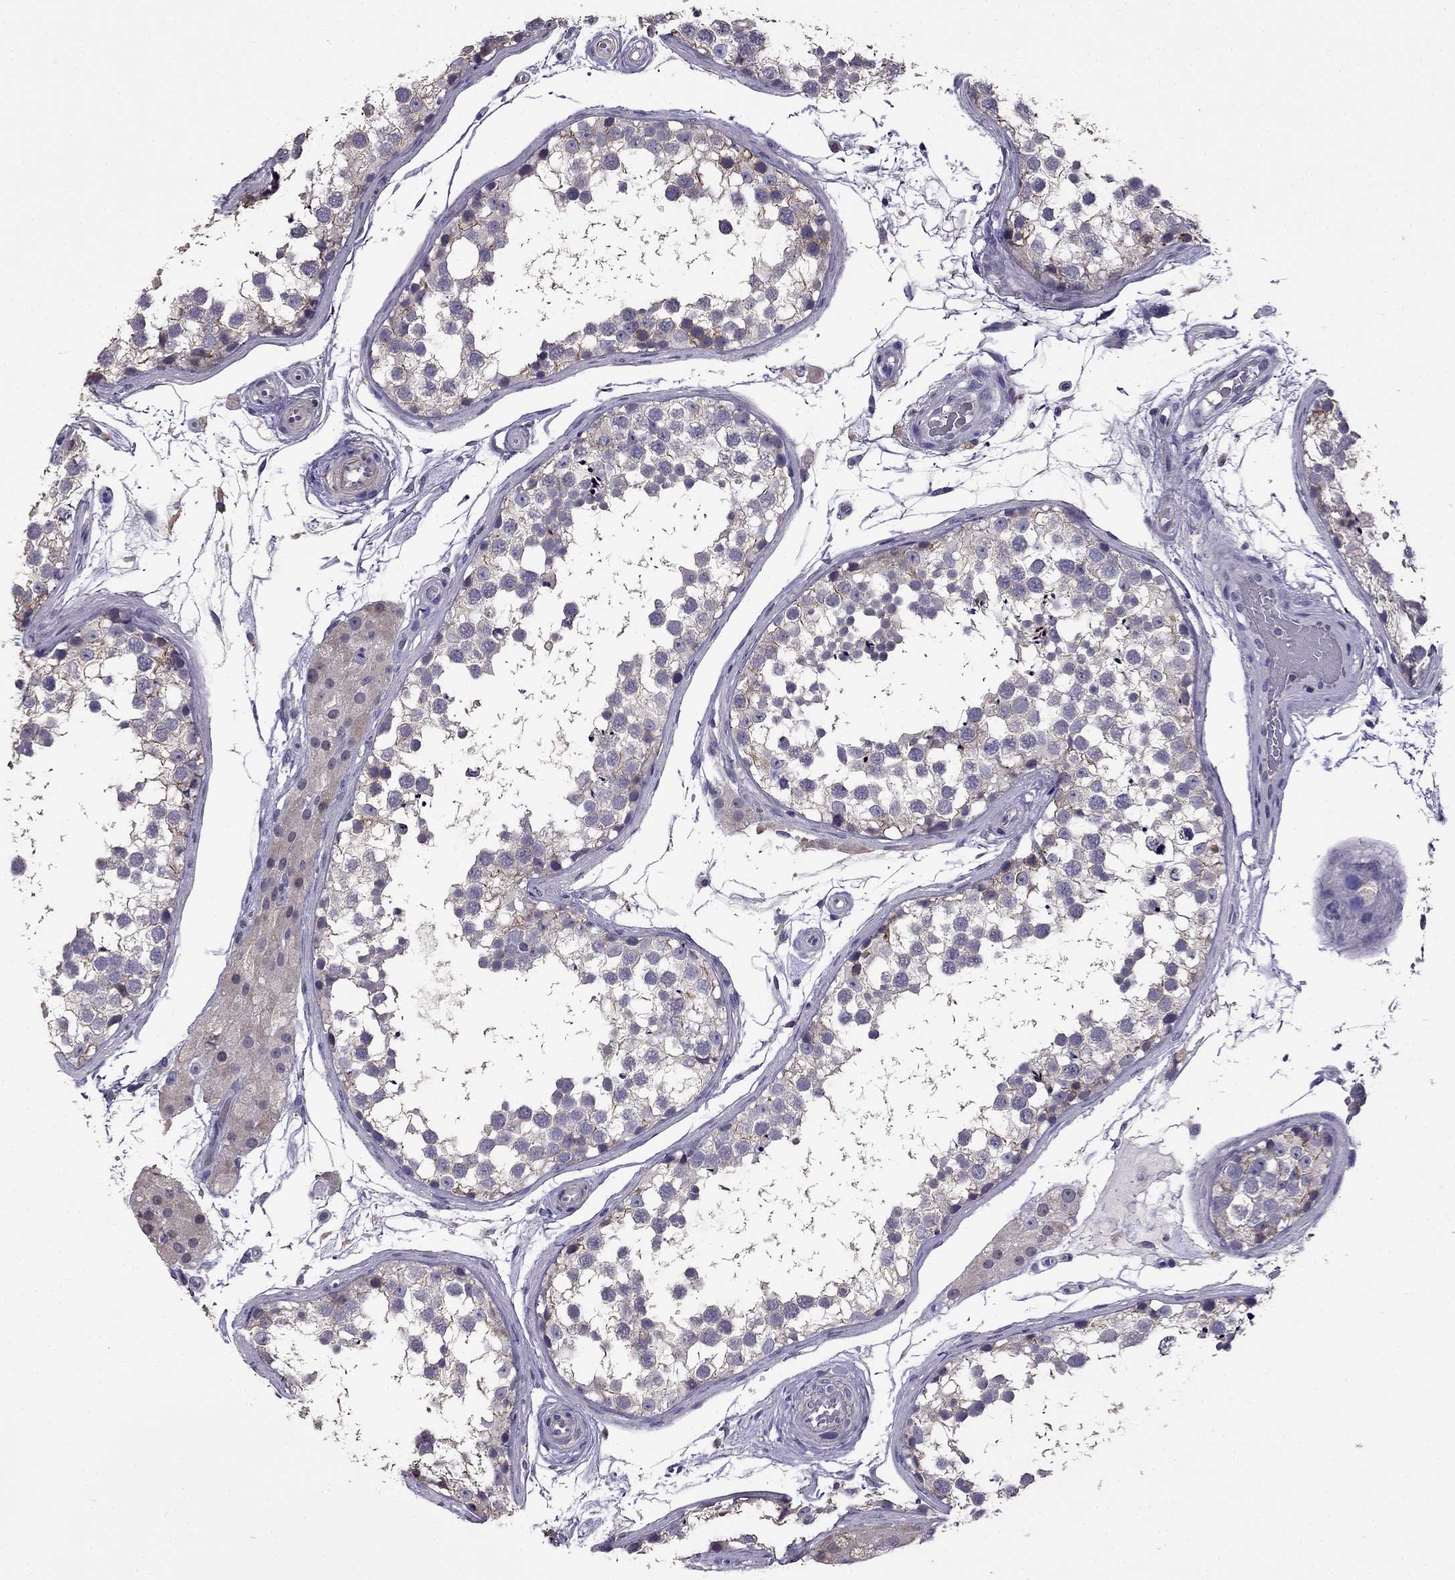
{"staining": {"intensity": "negative", "quantity": "none", "location": "none"}, "tissue": "testis", "cell_type": "Cells in seminiferous ducts", "image_type": "normal", "snomed": [{"axis": "morphology", "description": "Normal tissue, NOS"}, {"axis": "morphology", "description": "Seminoma, NOS"}, {"axis": "topography", "description": "Testis"}], "caption": "Immunohistochemistry (IHC) histopathology image of normal testis: human testis stained with DAB (3,3'-diaminobenzidine) reveals no significant protein expression in cells in seminiferous ducts.", "gene": "CDH9", "patient": {"sex": "male", "age": 65}}